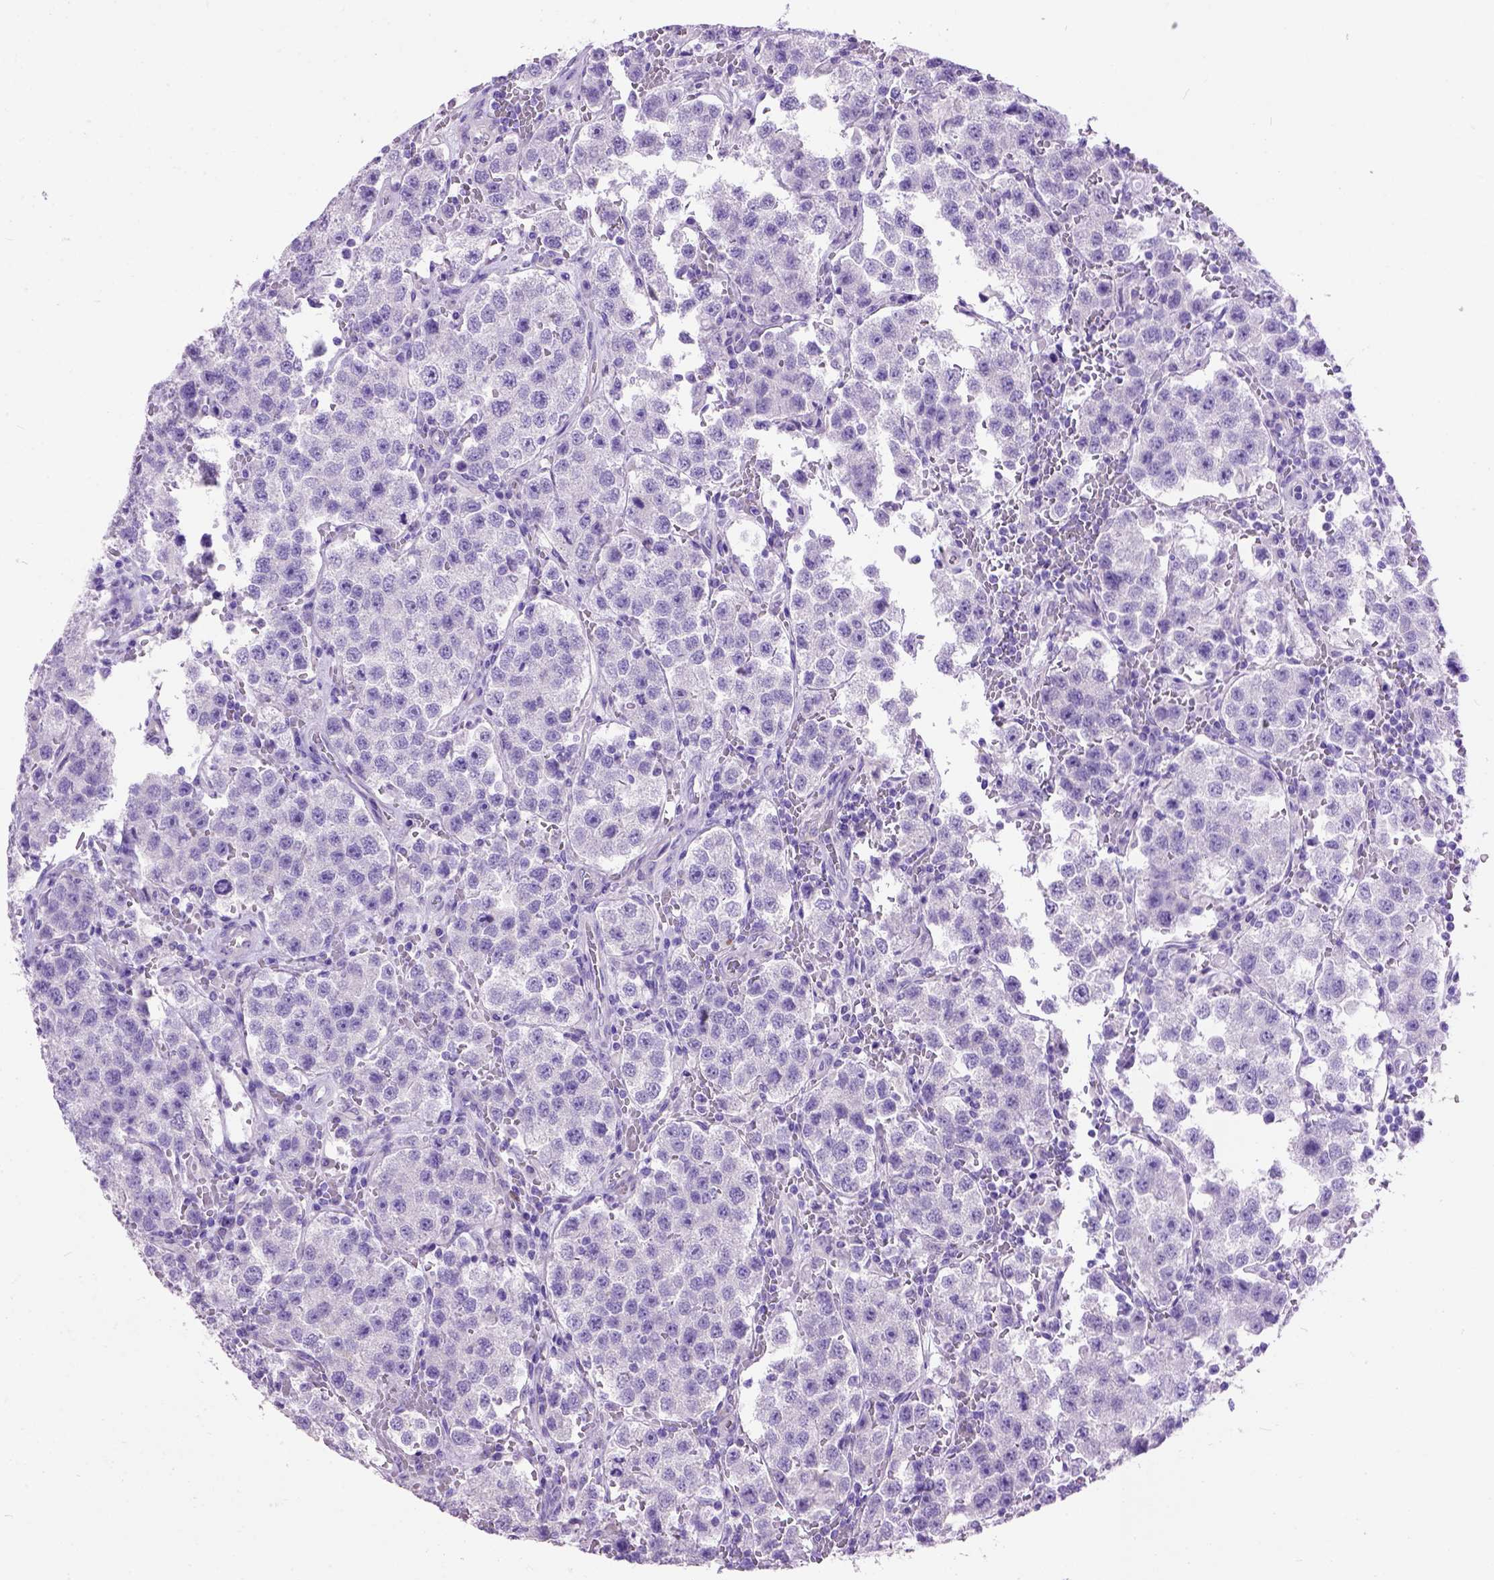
{"staining": {"intensity": "negative", "quantity": "none", "location": "none"}, "tissue": "testis cancer", "cell_type": "Tumor cells", "image_type": "cancer", "snomed": [{"axis": "morphology", "description": "Seminoma, NOS"}, {"axis": "topography", "description": "Testis"}], "caption": "Tumor cells show no significant protein positivity in testis seminoma.", "gene": "MAPT", "patient": {"sex": "male", "age": 37}}